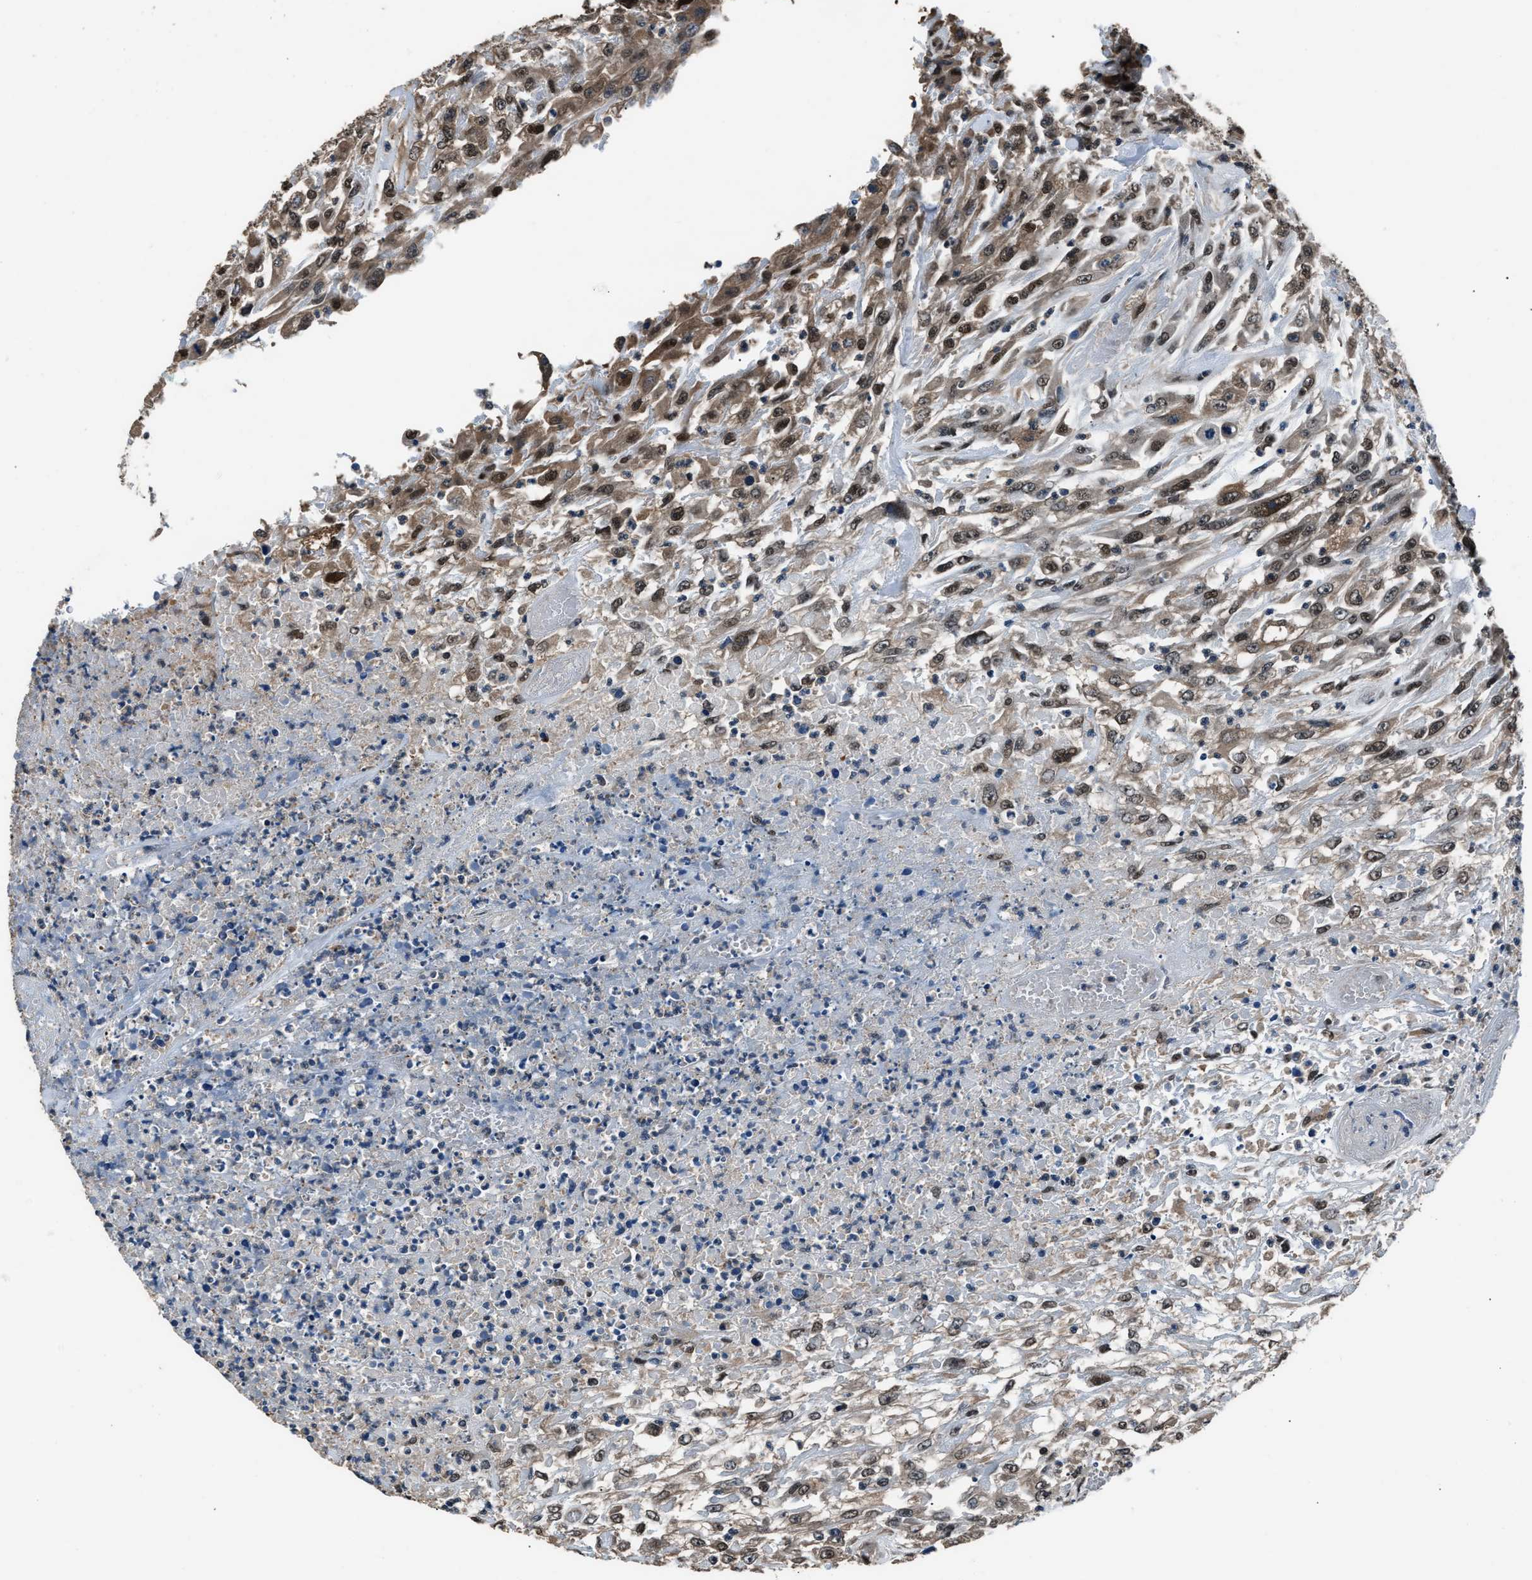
{"staining": {"intensity": "moderate", "quantity": "<25%", "location": "cytoplasmic/membranous,nuclear"}, "tissue": "urothelial cancer", "cell_type": "Tumor cells", "image_type": "cancer", "snomed": [{"axis": "morphology", "description": "Urothelial carcinoma, High grade"}, {"axis": "topography", "description": "Urinary bladder"}], "caption": "Urothelial cancer stained with immunohistochemistry (IHC) exhibits moderate cytoplasmic/membranous and nuclear positivity in about <25% of tumor cells.", "gene": "DFFA", "patient": {"sex": "male", "age": 46}}